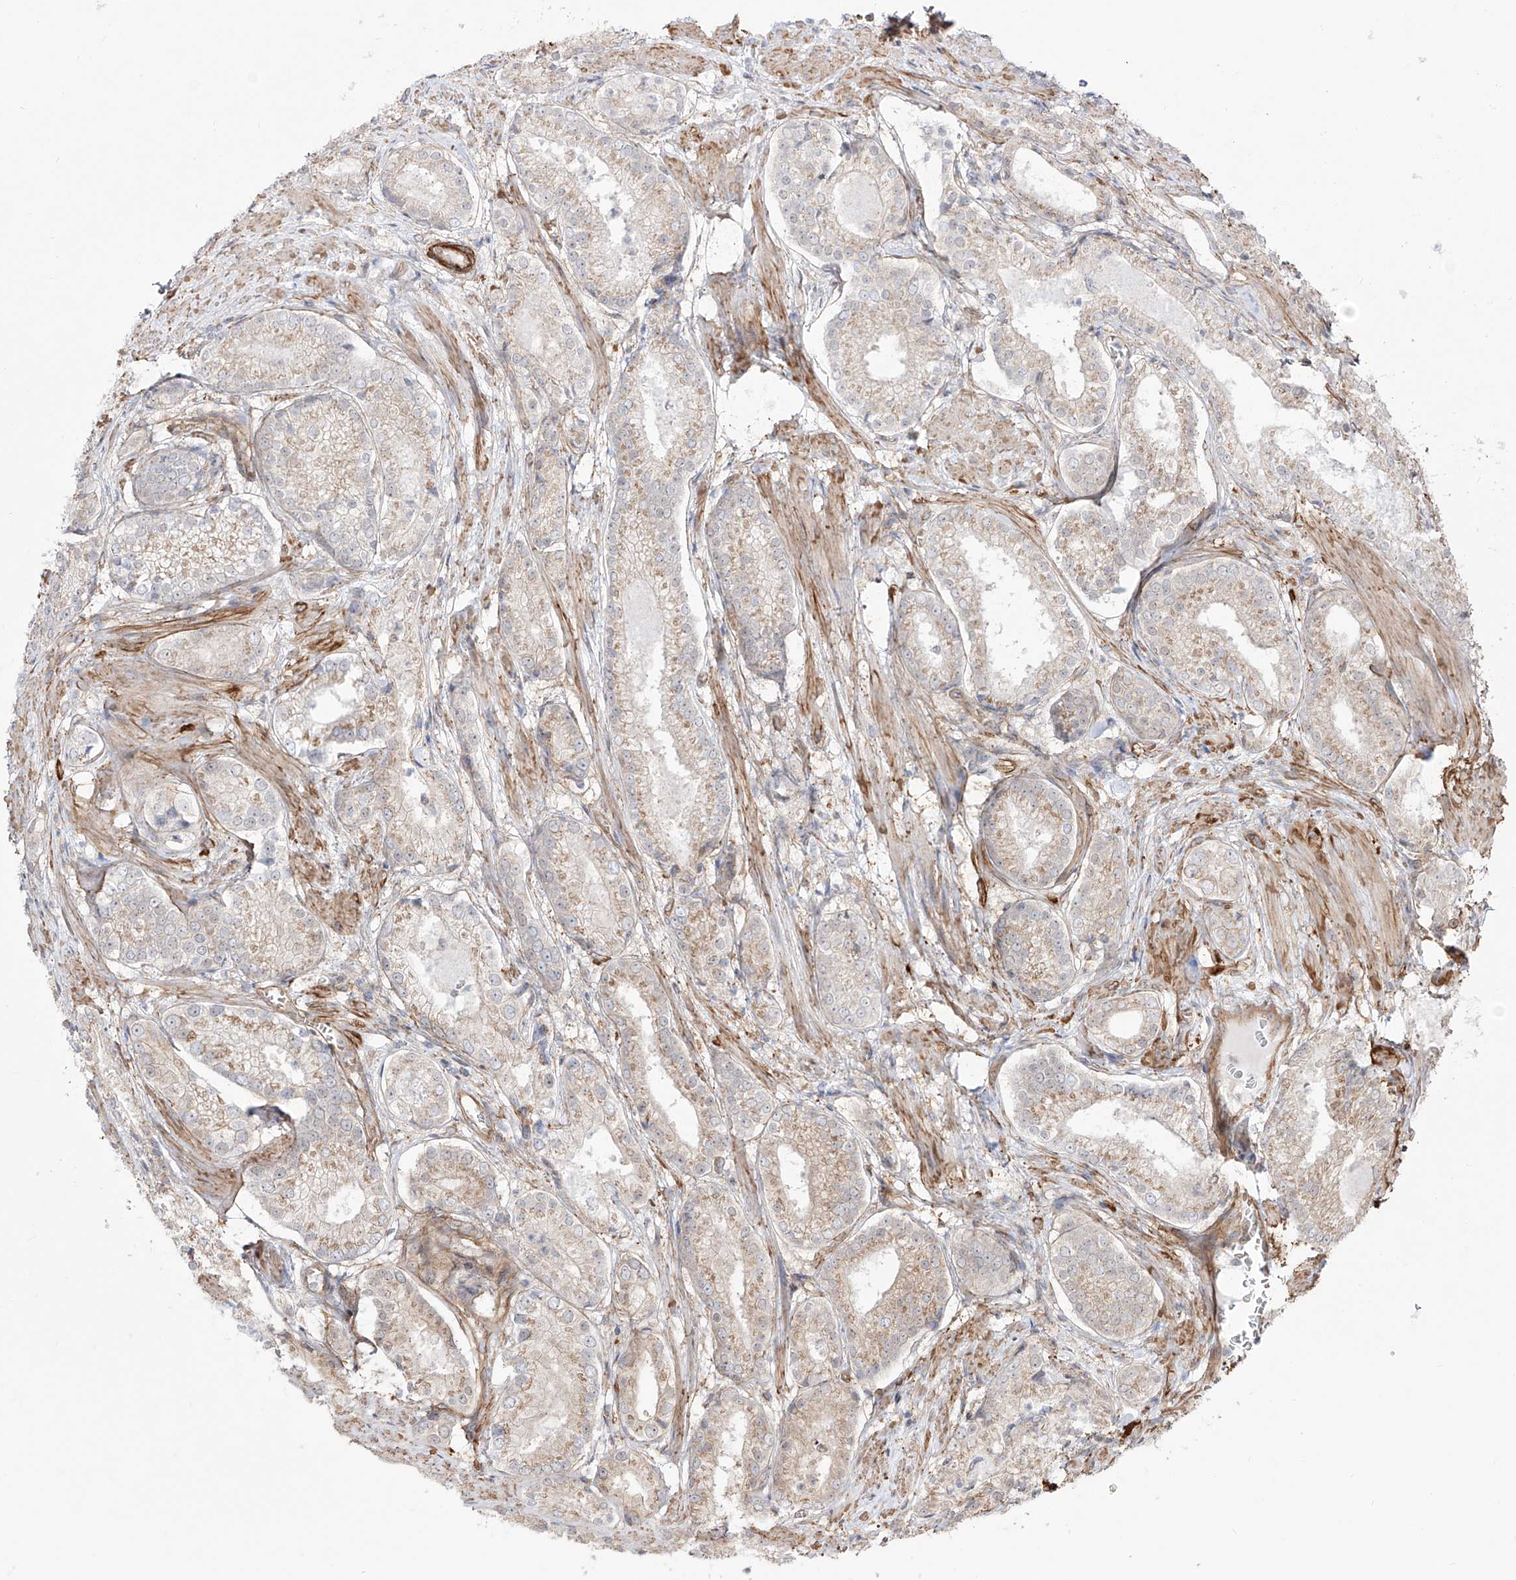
{"staining": {"intensity": "weak", "quantity": "25%-75%", "location": "cytoplasmic/membranous"}, "tissue": "prostate cancer", "cell_type": "Tumor cells", "image_type": "cancer", "snomed": [{"axis": "morphology", "description": "Adenocarcinoma, Low grade"}, {"axis": "topography", "description": "Prostate"}], "caption": "Immunohistochemistry (IHC) (DAB) staining of low-grade adenocarcinoma (prostate) displays weak cytoplasmic/membranous protein staining in about 25%-75% of tumor cells.", "gene": "ZNF180", "patient": {"sex": "male", "age": 54}}